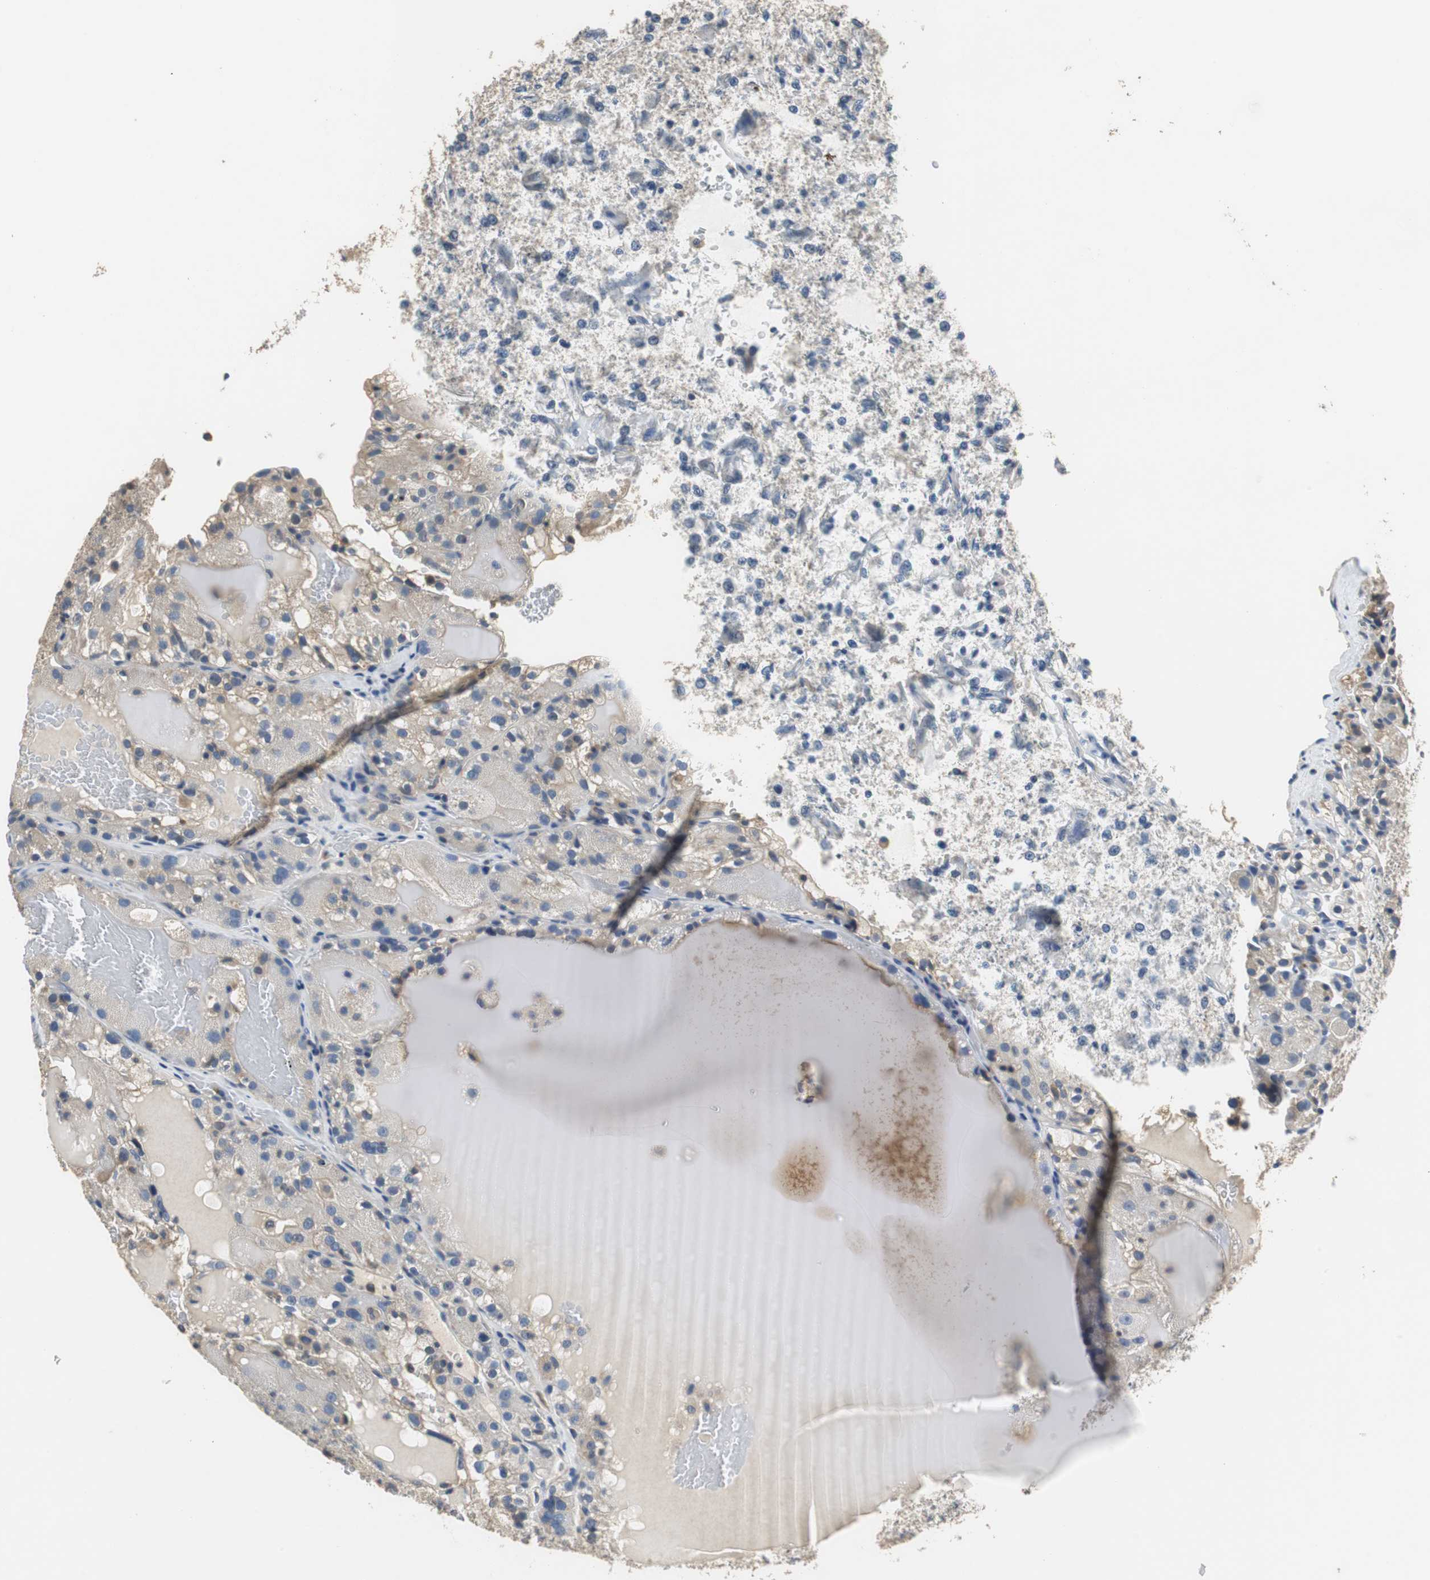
{"staining": {"intensity": "negative", "quantity": "none", "location": "none"}, "tissue": "renal cancer", "cell_type": "Tumor cells", "image_type": "cancer", "snomed": [{"axis": "morphology", "description": "Normal tissue, NOS"}, {"axis": "morphology", "description": "Adenocarcinoma, NOS"}, {"axis": "topography", "description": "Kidney"}], "caption": "This image is of adenocarcinoma (renal) stained with IHC to label a protein in brown with the nuclei are counter-stained blue. There is no staining in tumor cells.", "gene": "MTIF2", "patient": {"sex": "male", "age": 61}}